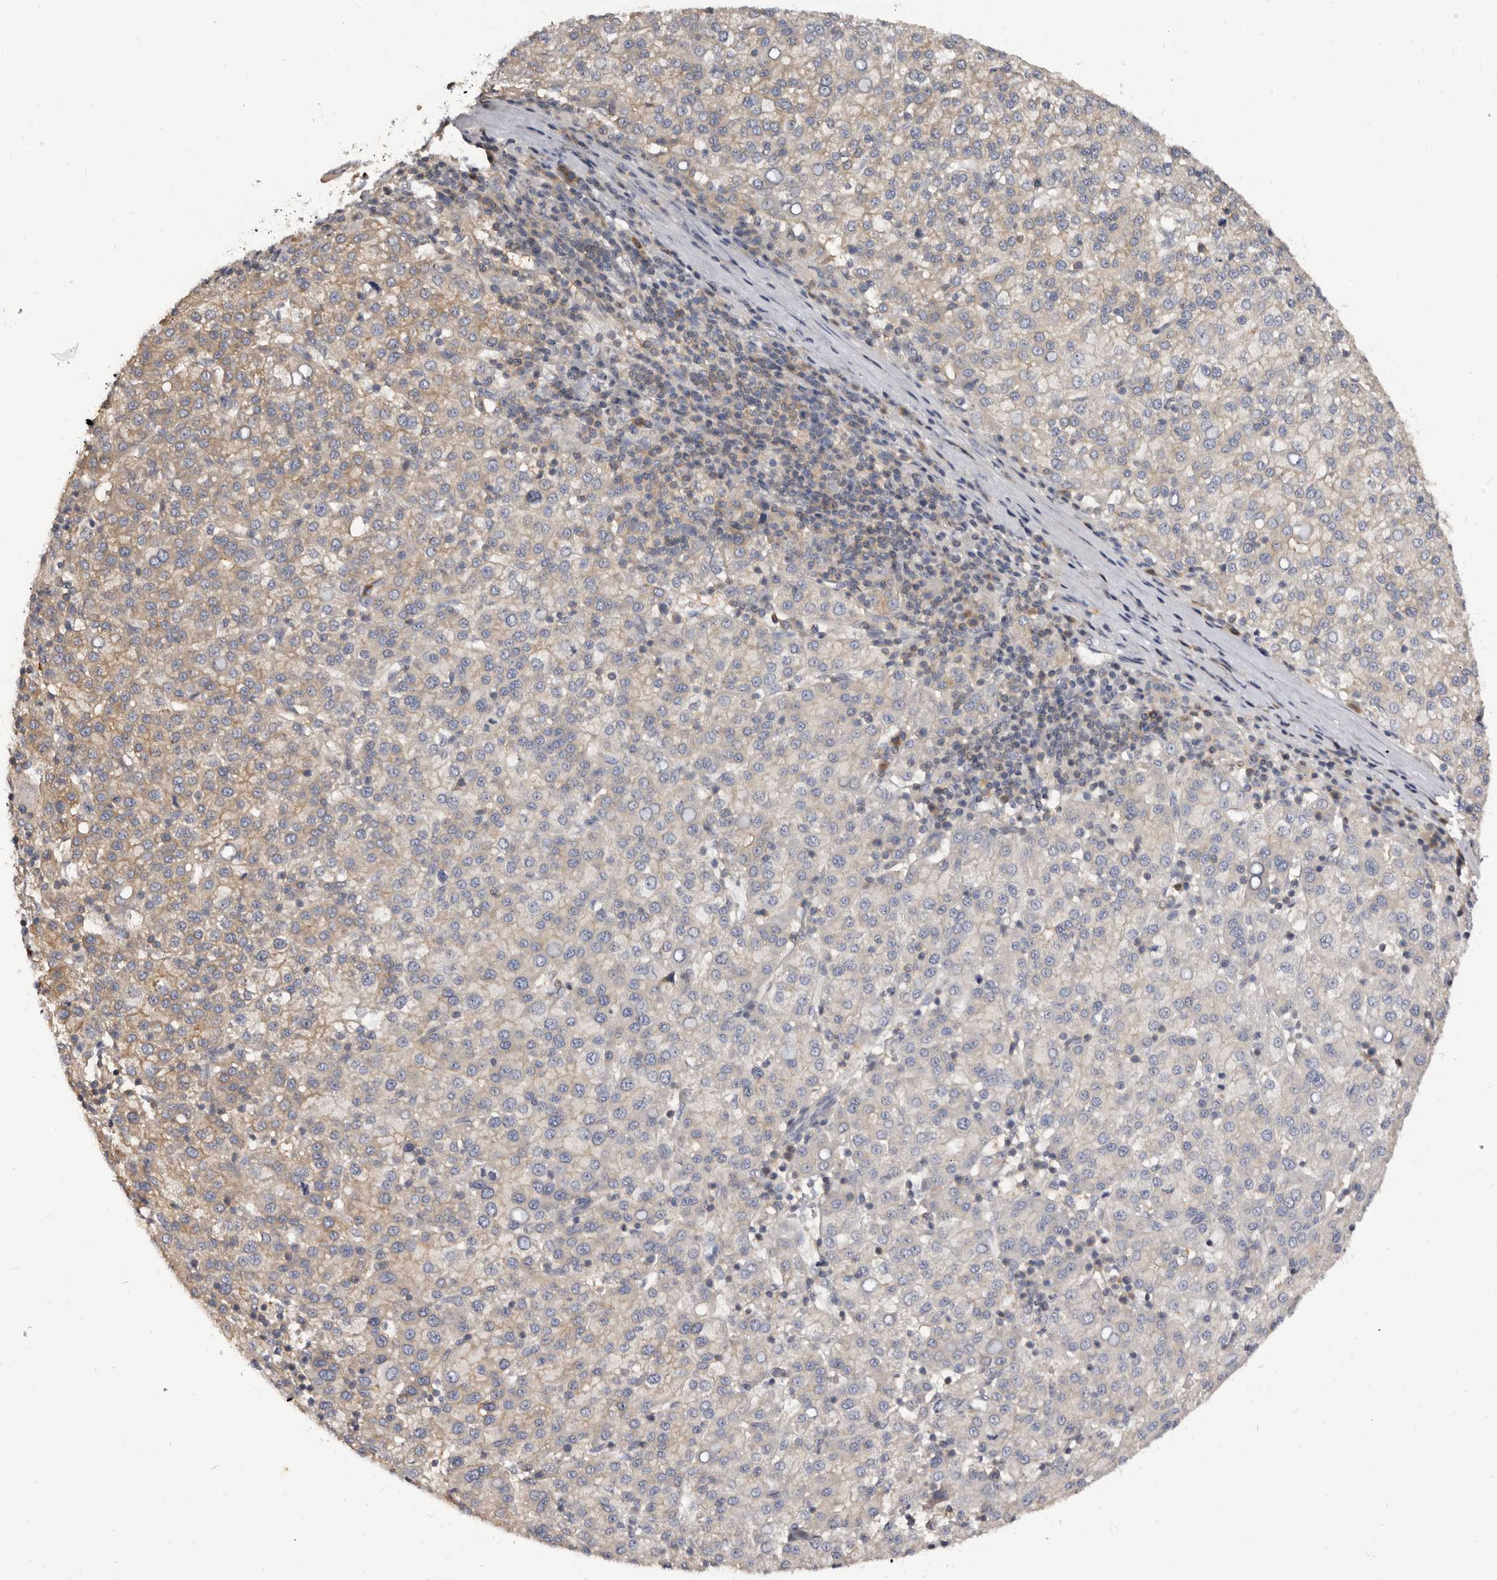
{"staining": {"intensity": "weak", "quantity": "25%-75%", "location": "cytoplasmic/membranous"}, "tissue": "liver cancer", "cell_type": "Tumor cells", "image_type": "cancer", "snomed": [{"axis": "morphology", "description": "Carcinoma, Hepatocellular, NOS"}, {"axis": "topography", "description": "Liver"}], "caption": "Immunohistochemical staining of liver hepatocellular carcinoma shows weak cytoplasmic/membranous protein staining in approximately 25%-75% of tumor cells.", "gene": "ADAMTS20", "patient": {"sex": "female", "age": 58}}